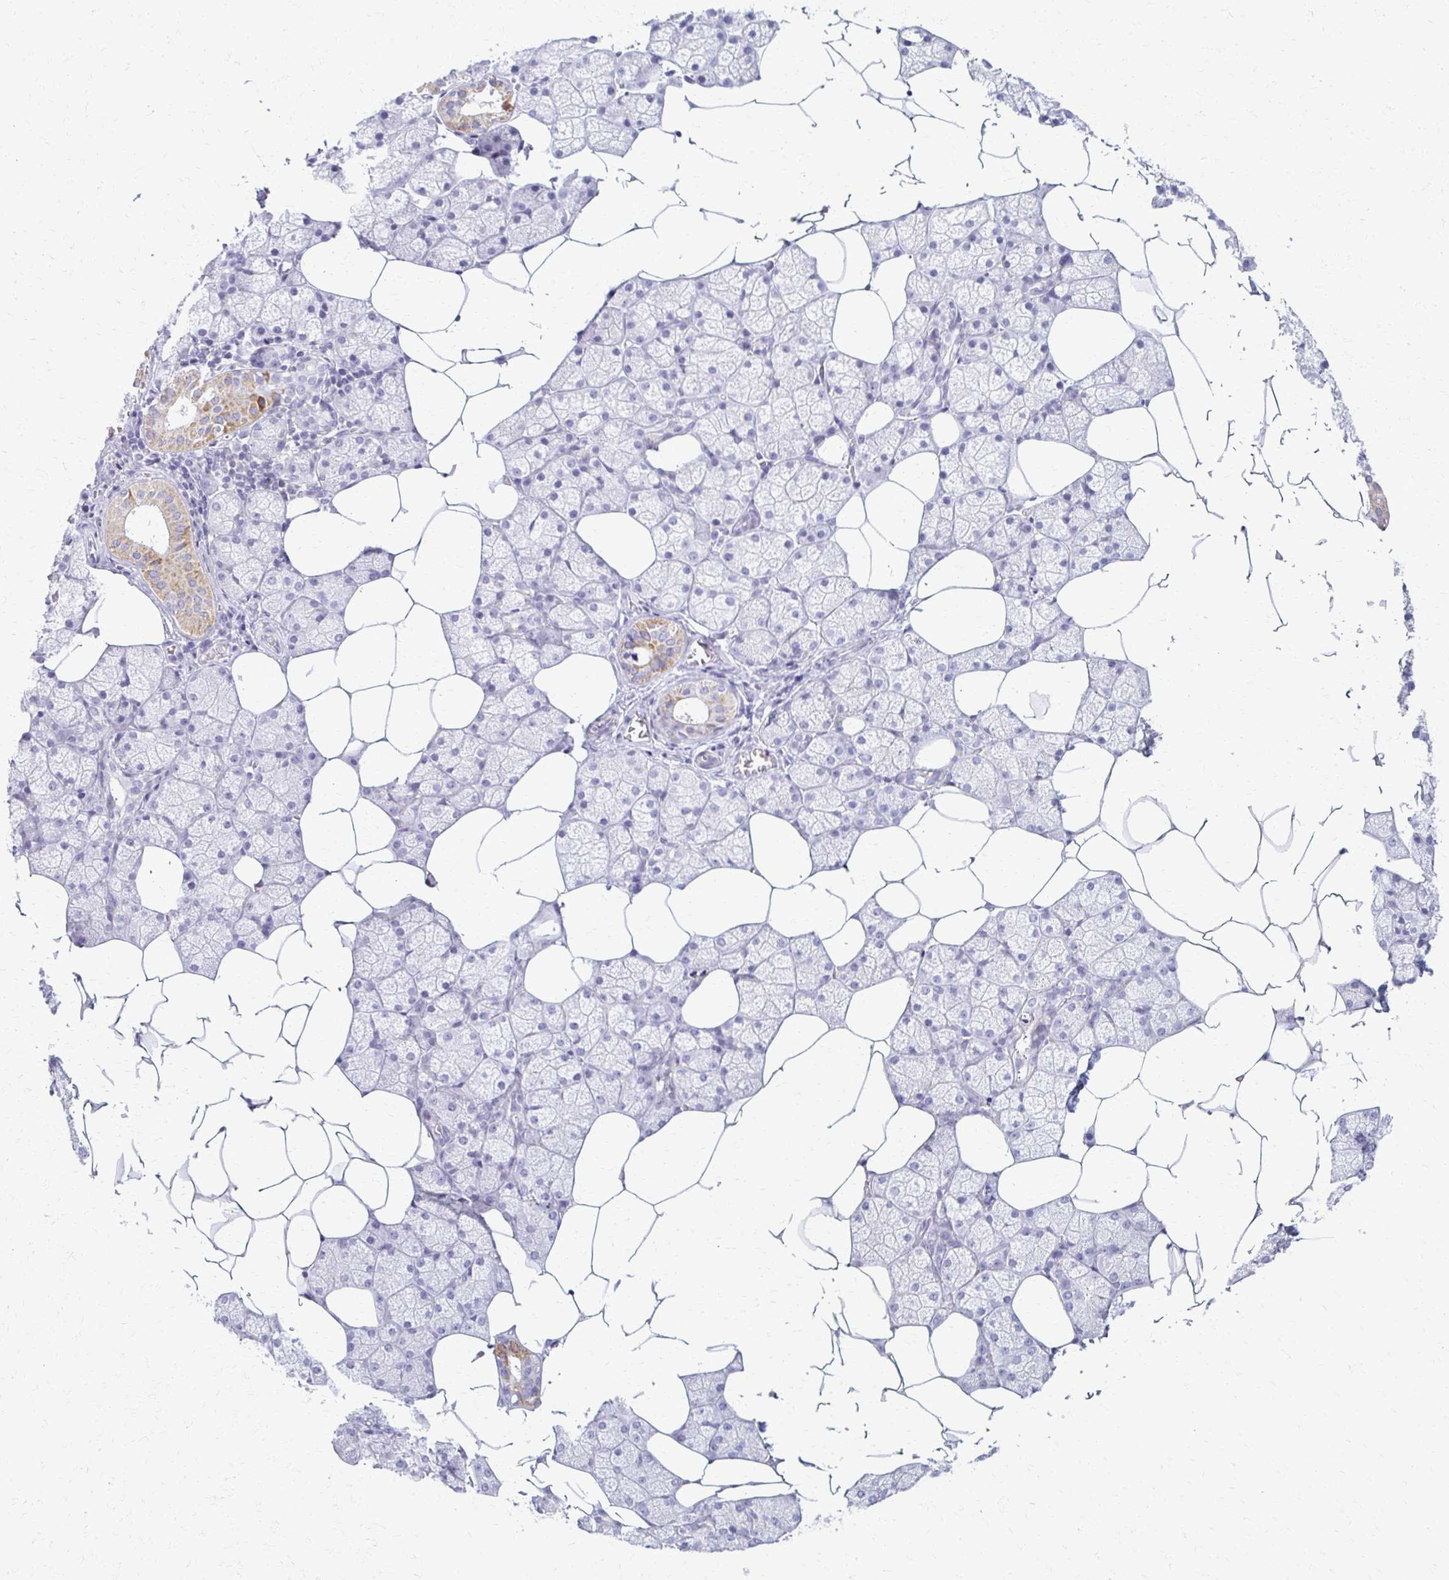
{"staining": {"intensity": "moderate", "quantity": "<25%", "location": "cytoplasmic/membranous"}, "tissue": "salivary gland", "cell_type": "Glandular cells", "image_type": "normal", "snomed": [{"axis": "morphology", "description": "Normal tissue, NOS"}, {"axis": "topography", "description": "Salivary gland"}], "caption": "Immunohistochemistry of unremarkable salivary gland shows low levels of moderate cytoplasmic/membranous positivity in about <25% of glandular cells.", "gene": "FCGR2A", "patient": {"sex": "female", "age": 43}}